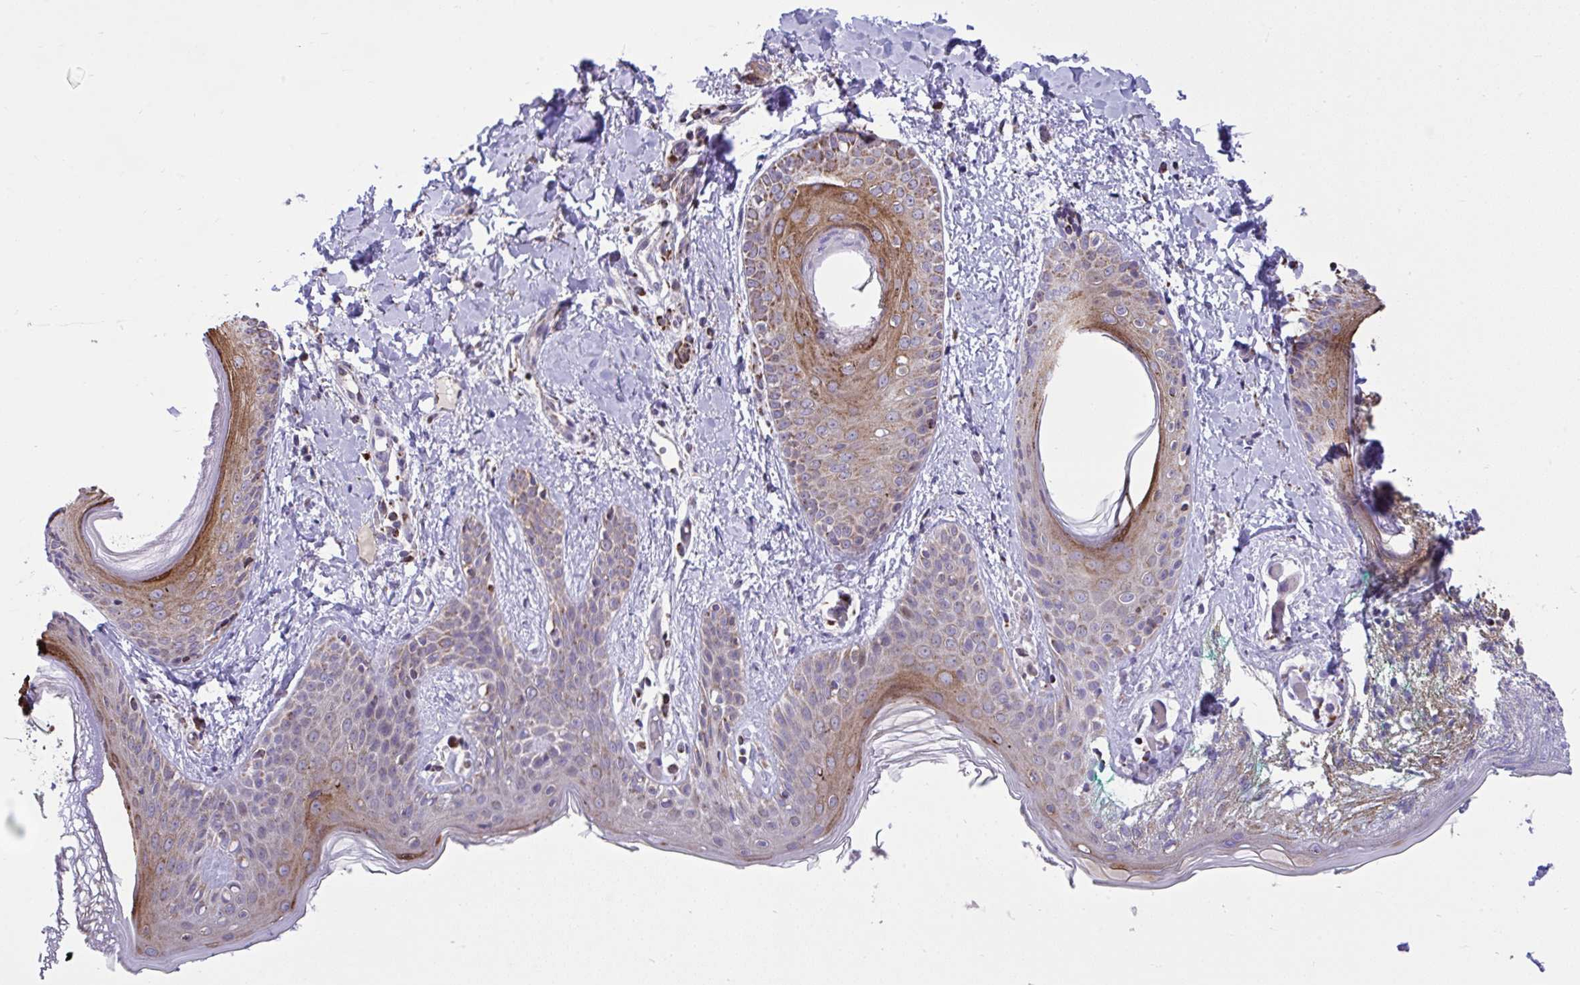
{"staining": {"intensity": "moderate", "quantity": "25%-75%", "location": "cytoplasmic/membranous"}, "tissue": "skin", "cell_type": "Fibroblasts", "image_type": "normal", "snomed": [{"axis": "morphology", "description": "Normal tissue, NOS"}, {"axis": "topography", "description": "Skin"}], "caption": "Protein staining of unremarkable skin displays moderate cytoplasmic/membranous staining in about 25%-75% of fibroblasts. Immunohistochemistry stains the protein in brown and the nuclei are stained blue.", "gene": "ZNF362", "patient": {"sex": "male", "age": 16}}